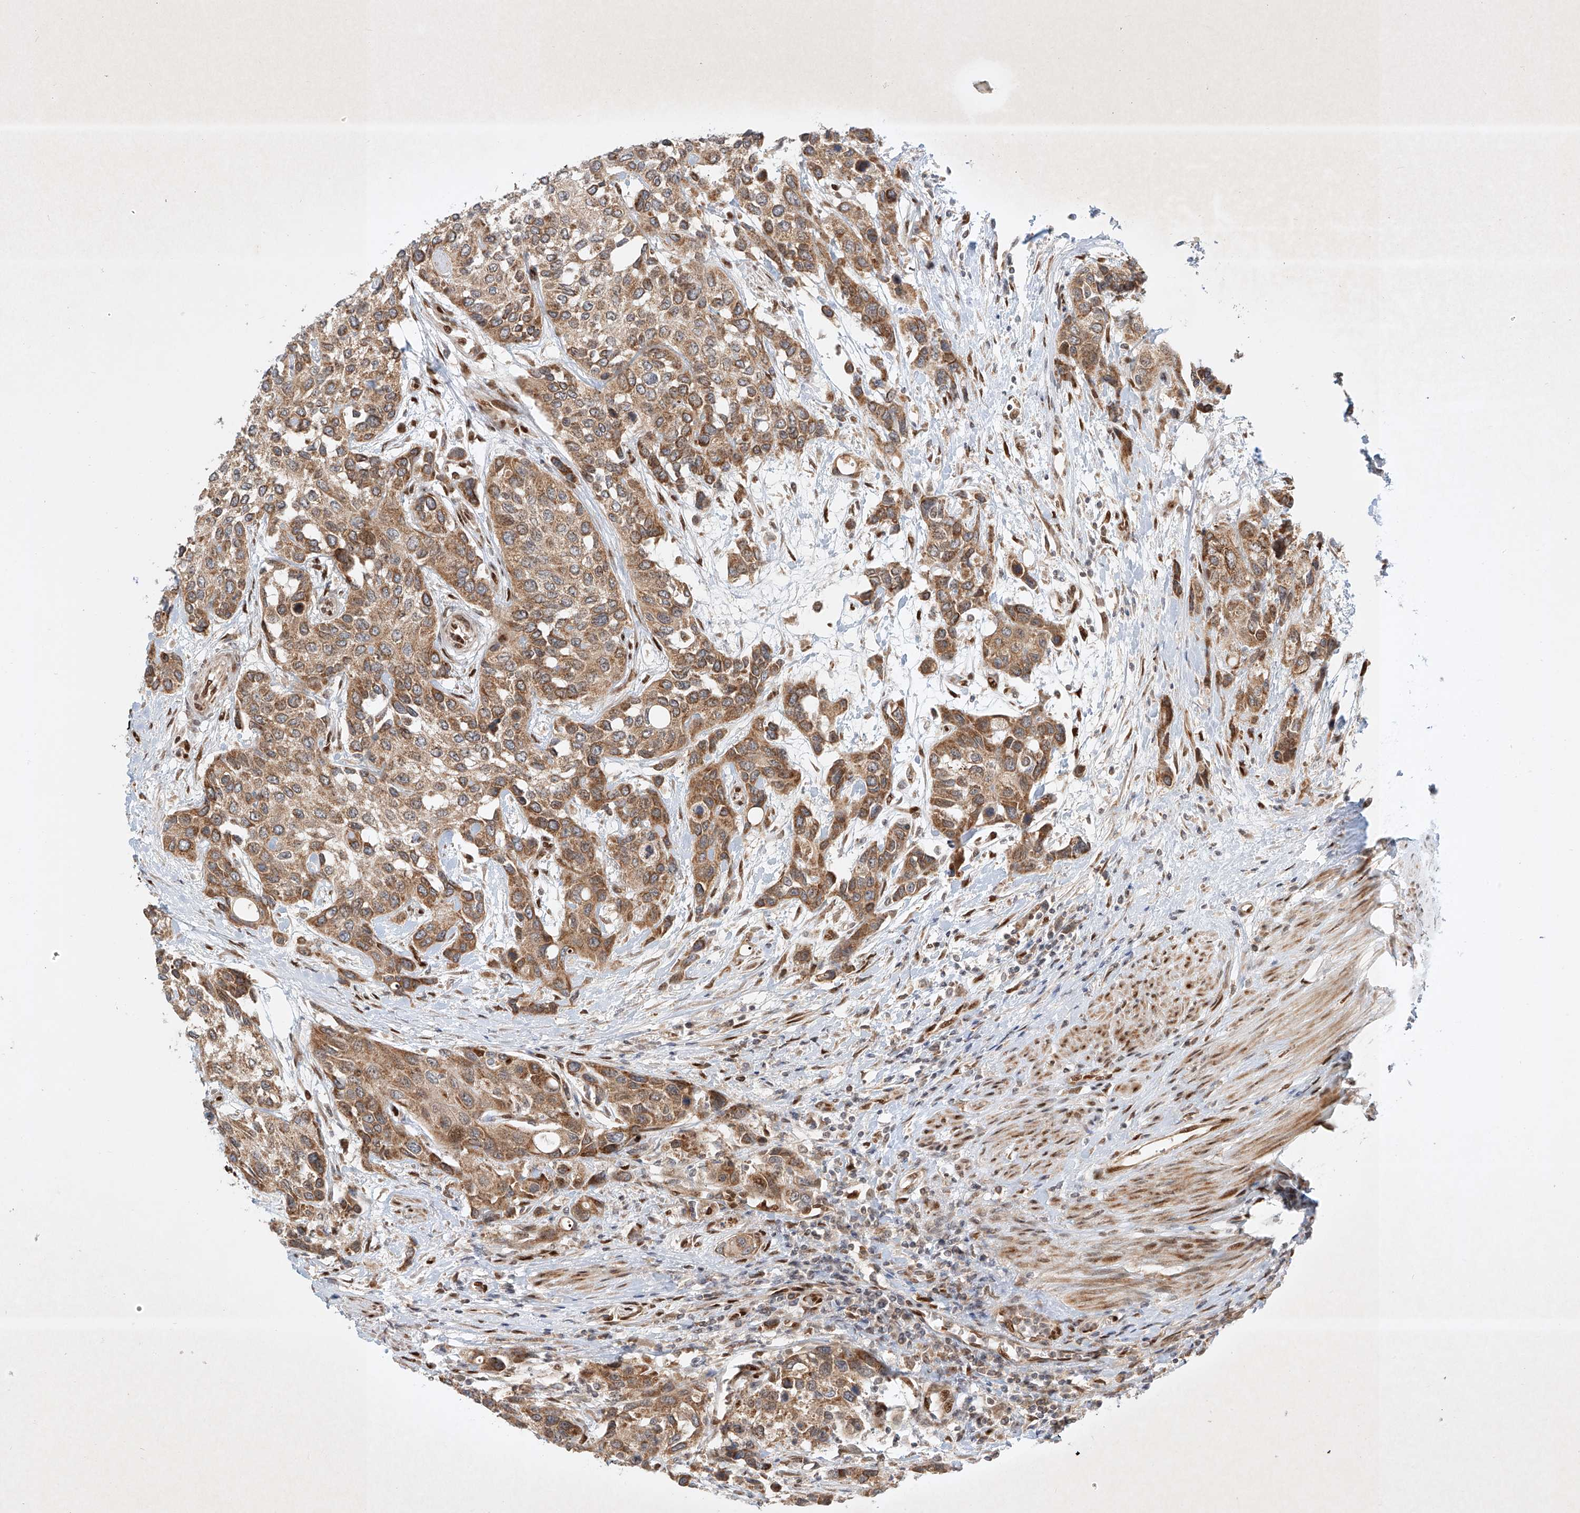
{"staining": {"intensity": "moderate", "quantity": ">75%", "location": "cytoplasmic/membranous"}, "tissue": "urothelial cancer", "cell_type": "Tumor cells", "image_type": "cancer", "snomed": [{"axis": "morphology", "description": "Normal tissue, NOS"}, {"axis": "morphology", "description": "Urothelial carcinoma, High grade"}, {"axis": "topography", "description": "Vascular tissue"}, {"axis": "topography", "description": "Urinary bladder"}], "caption": "Immunohistochemistry (IHC) image of urothelial cancer stained for a protein (brown), which demonstrates medium levels of moderate cytoplasmic/membranous staining in about >75% of tumor cells.", "gene": "EPG5", "patient": {"sex": "female", "age": 56}}